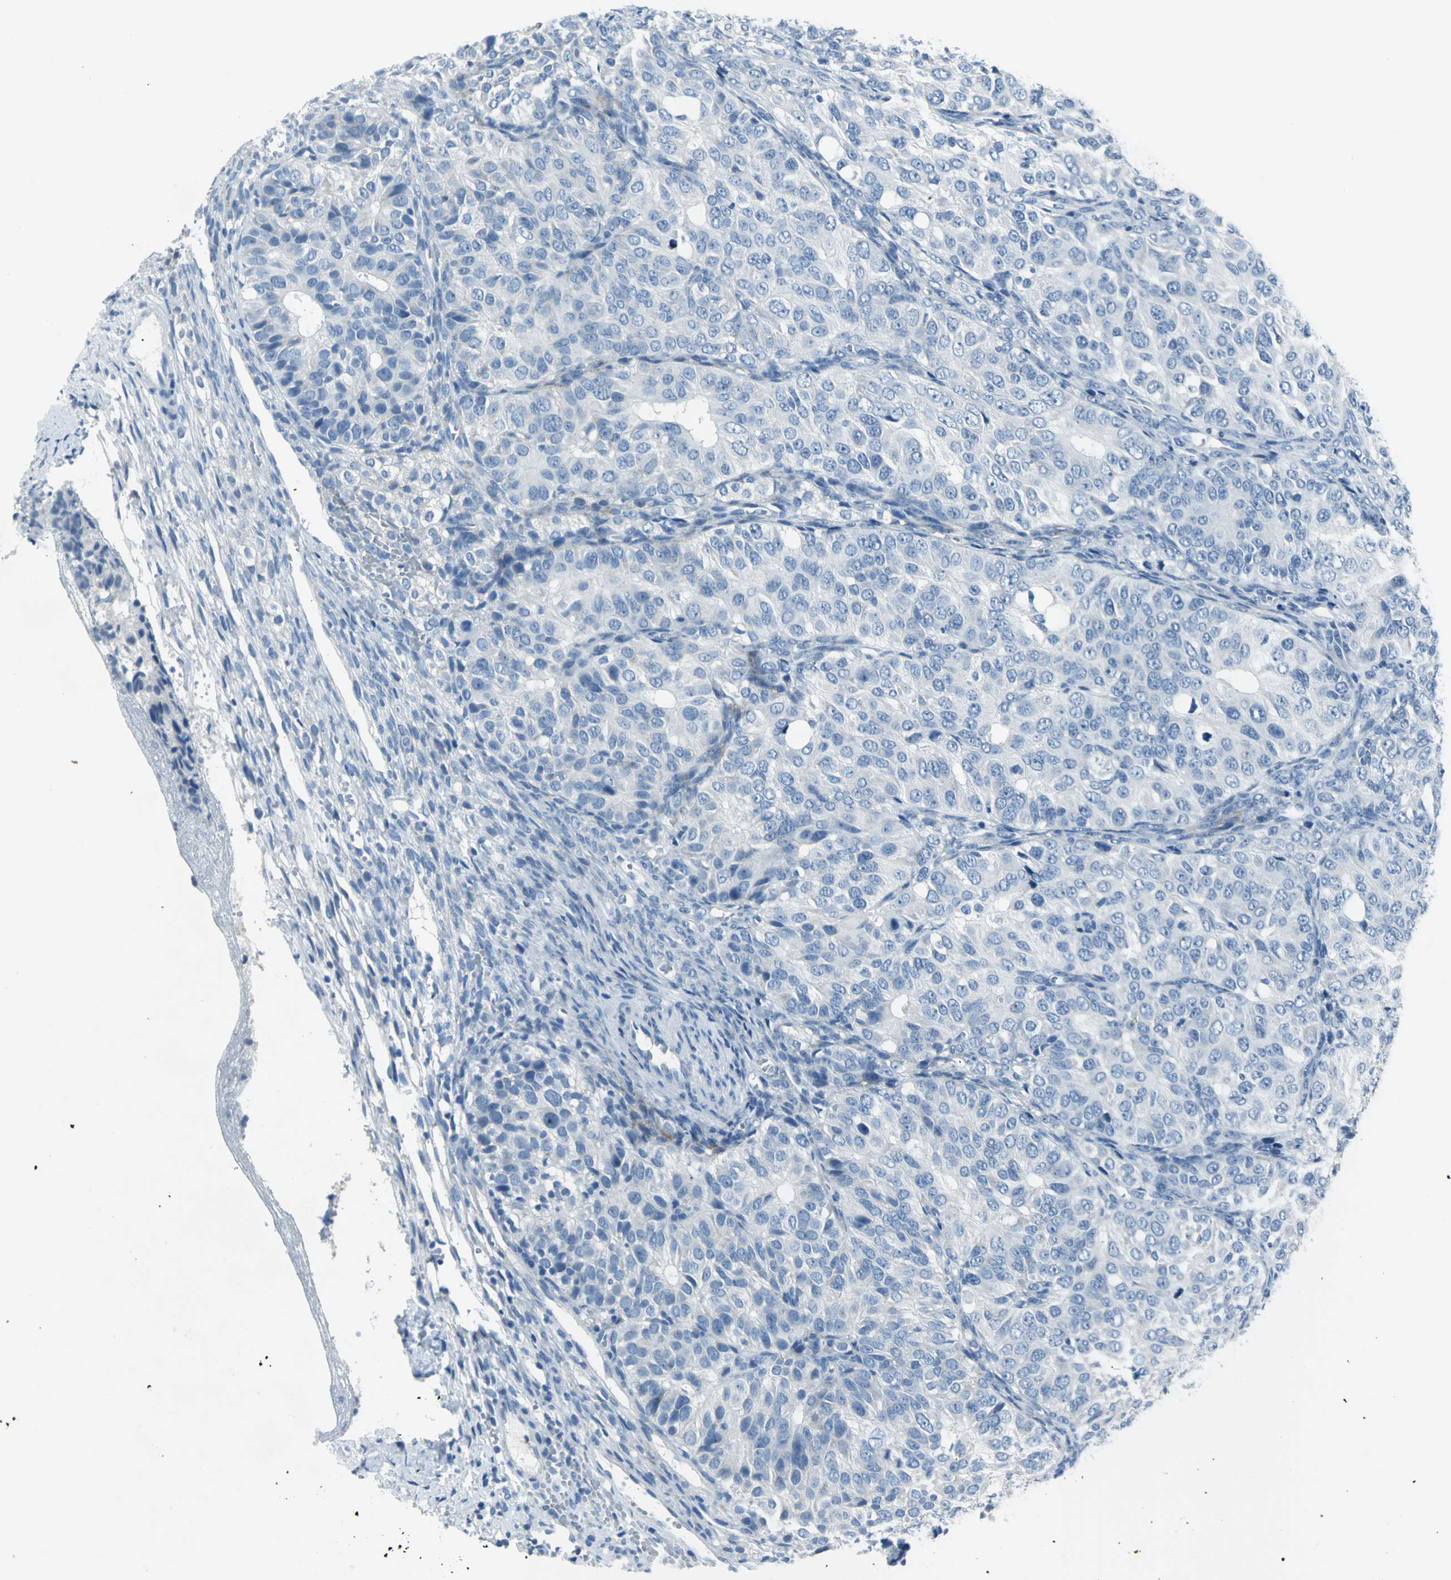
{"staining": {"intensity": "negative", "quantity": "none", "location": "none"}, "tissue": "ovarian cancer", "cell_type": "Tumor cells", "image_type": "cancer", "snomed": [{"axis": "morphology", "description": "Carcinoma, endometroid"}, {"axis": "topography", "description": "Ovary"}], "caption": "Ovarian cancer (endometroid carcinoma) was stained to show a protein in brown. There is no significant staining in tumor cells. (DAB immunohistochemistry with hematoxylin counter stain).", "gene": "DNAI2", "patient": {"sex": "female", "age": 51}}